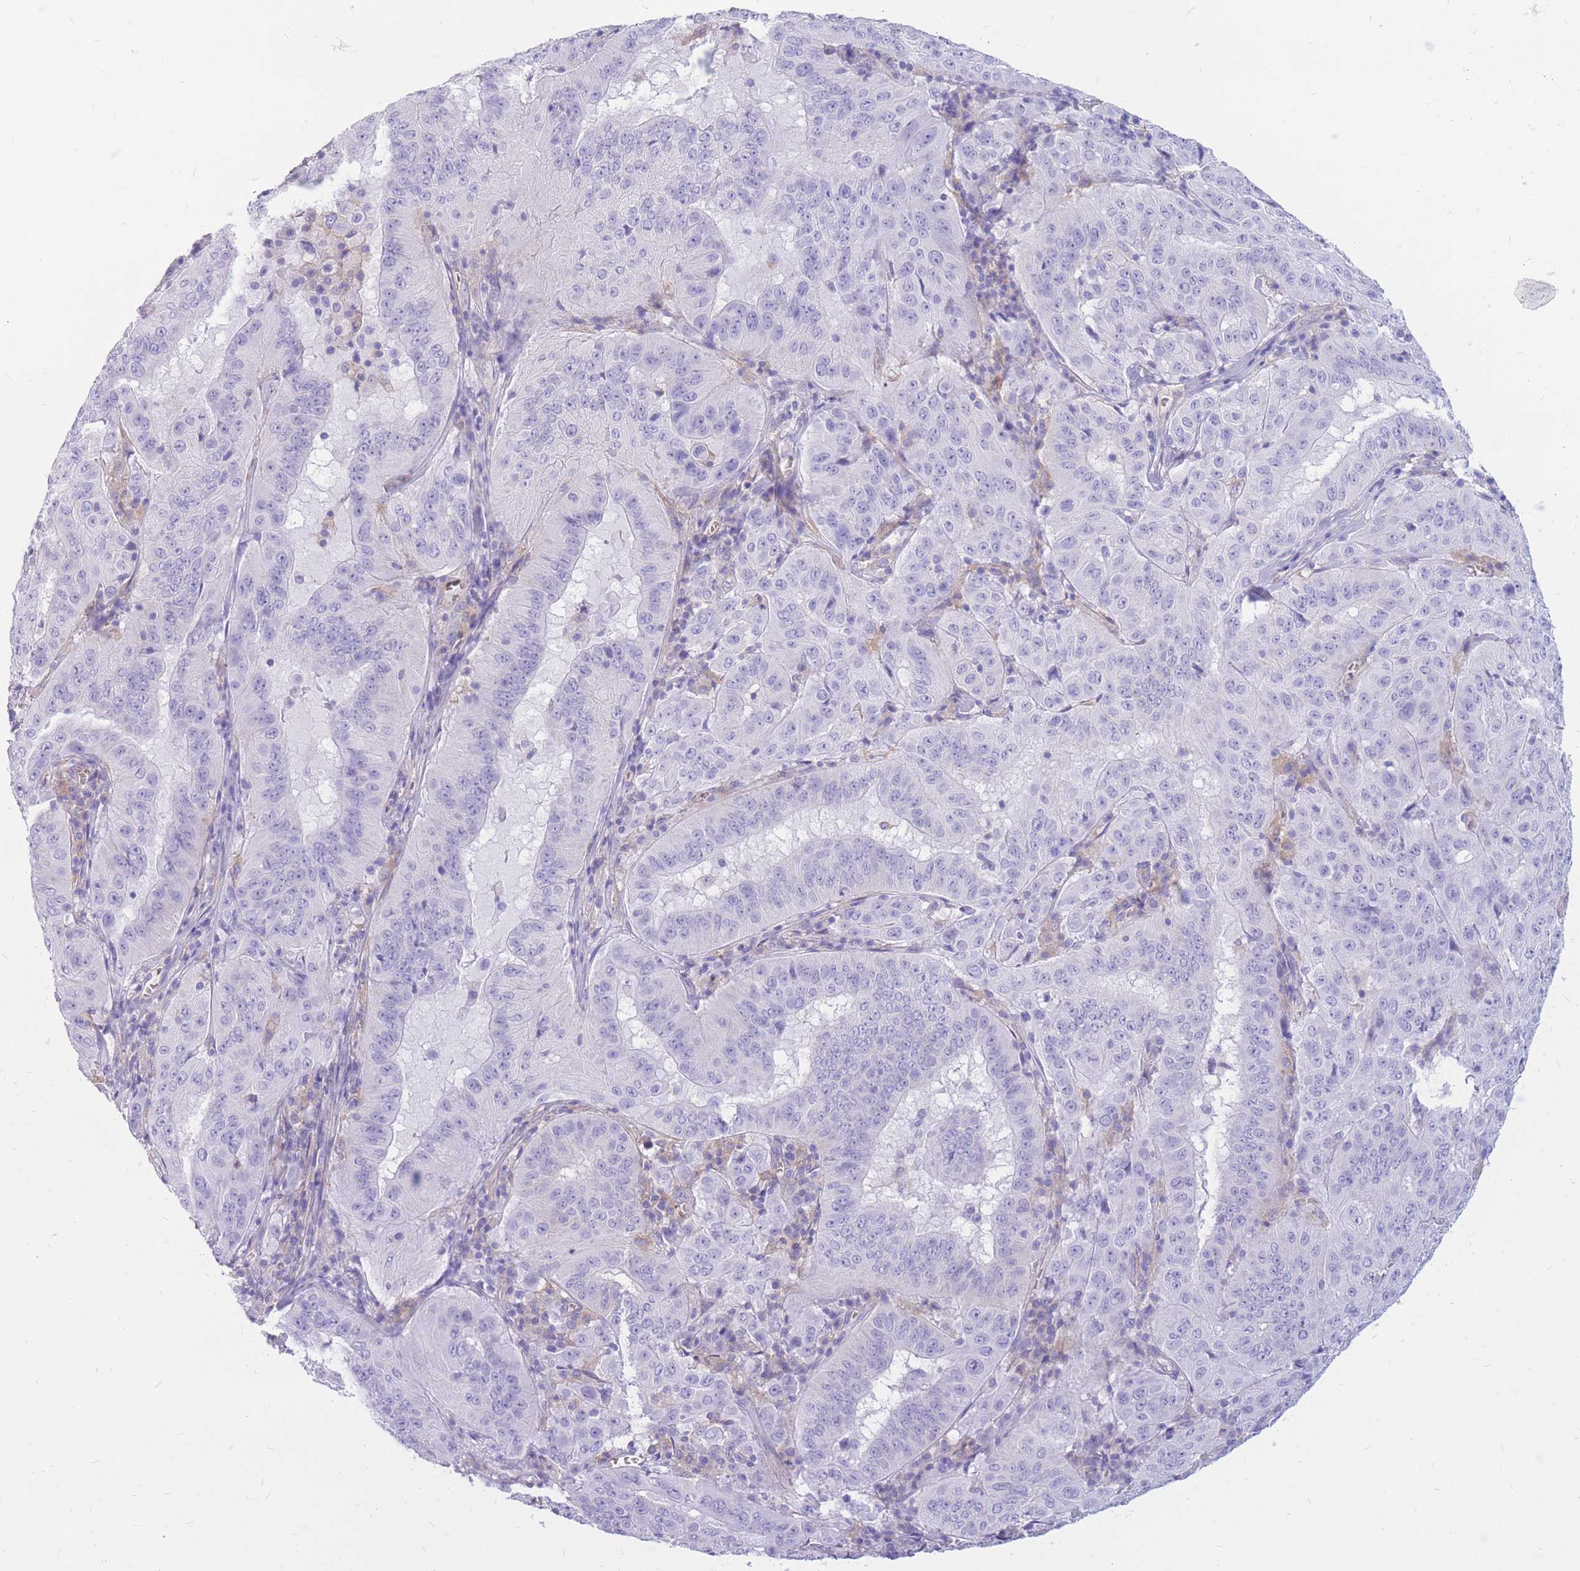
{"staining": {"intensity": "negative", "quantity": "none", "location": "none"}, "tissue": "pancreatic cancer", "cell_type": "Tumor cells", "image_type": "cancer", "snomed": [{"axis": "morphology", "description": "Adenocarcinoma, NOS"}, {"axis": "topography", "description": "Pancreas"}], "caption": "Micrograph shows no significant protein staining in tumor cells of pancreatic adenocarcinoma.", "gene": "ADD2", "patient": {"sex": "male", "age": 63}}